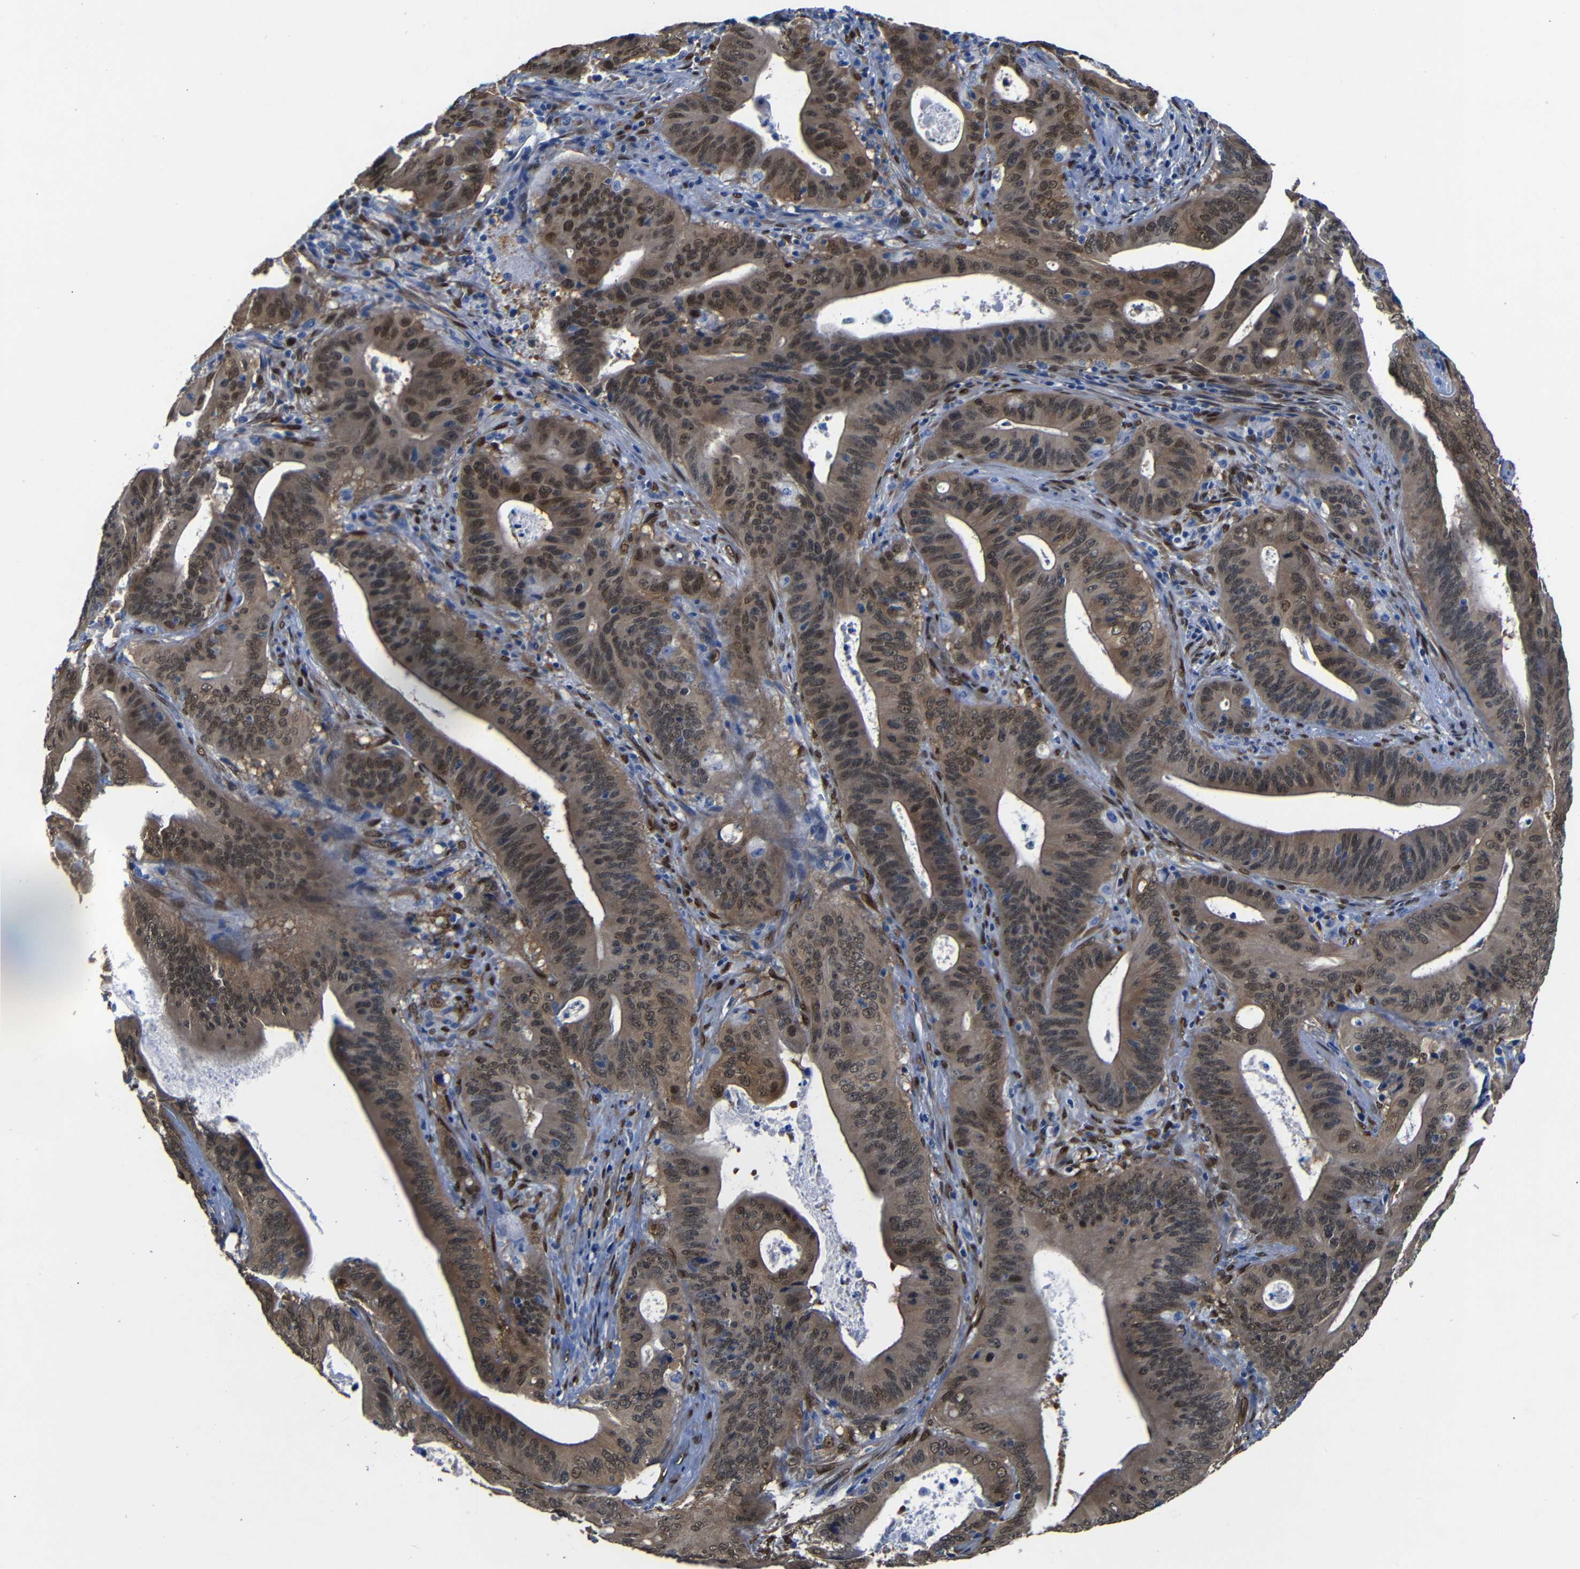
{"staining": {"intensity": "moderate", "quantity": ">75%", "location": "cytoplasmic/membranous,nuclear"}, "tissue": "pancreatic cancer", "cell_type": "Tumor cells", "image_type": "cancer", "snomed": [{"axis": "morphology", "description": "Normal tissue, NOS"}, {"axis": "topography", "description": "Lymph node"}], "caption": "Protein expression analysis of human pancreatic cancer reveals moderate cytoplasmic/membranous and nuclear expression in about >75% of tumor cells. The protein is stained brown, and the nuclei are stained in blue (DAB IHC with brightfield microscopy, high magnification).", "gene": "YAP1", "patient": {"sex": "male", "age": 62}}